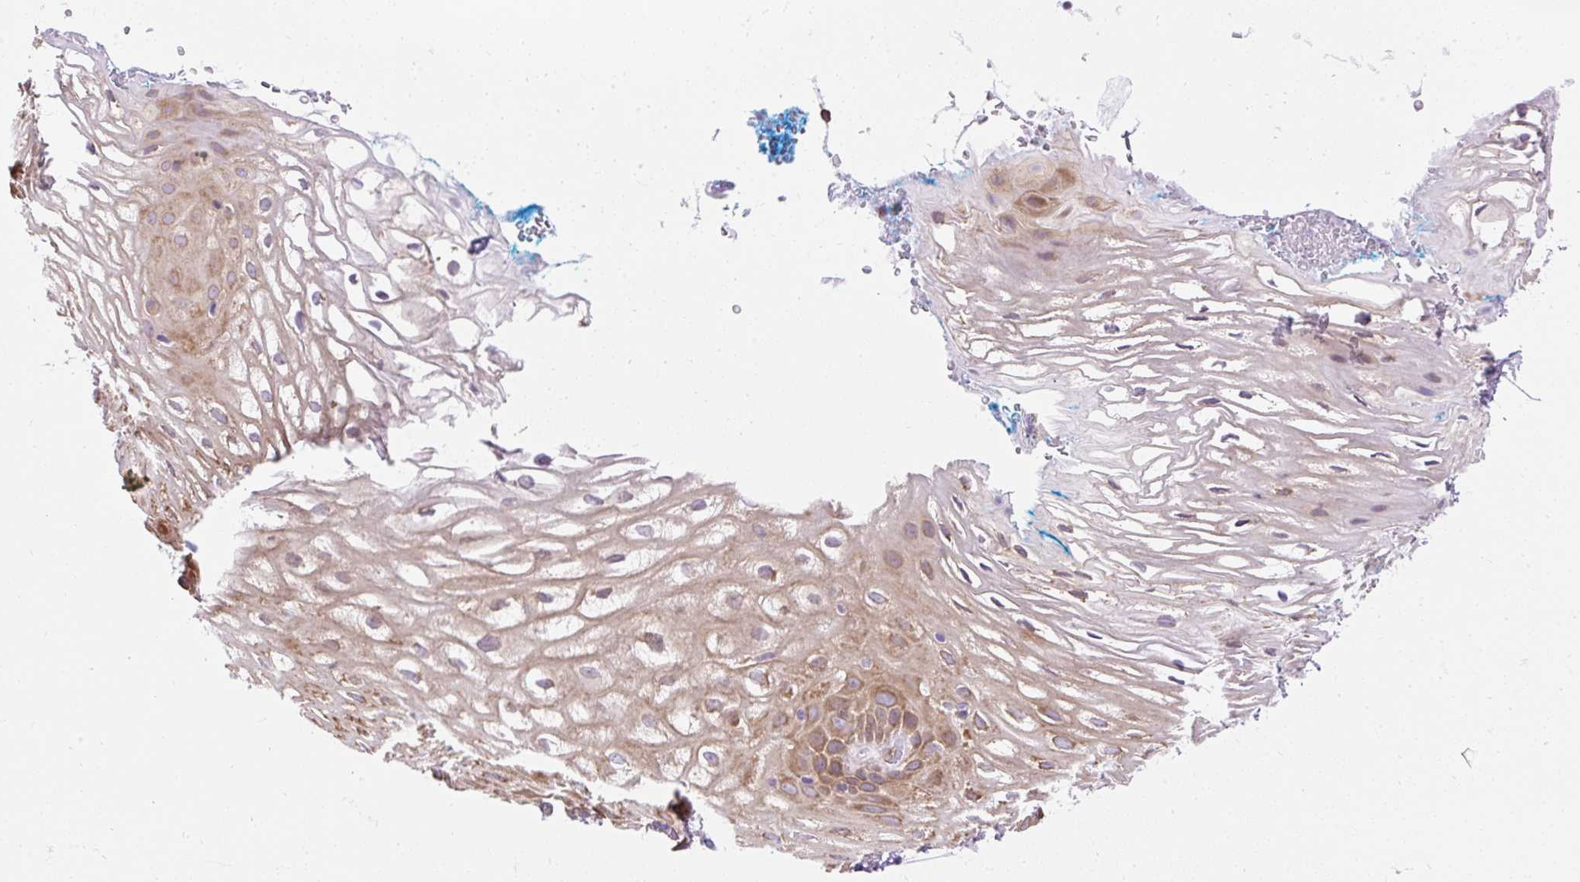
{"staining": {"intensity": "moderate", "quantity": ">75%", "location": "cytoplasmic/membranous"}, "tissue": "vagina", "cell_type": "Squamous epithelial cells", "image_type": "normal", "snomed": [{"axis": "morphology", "description": "Normal tissue, NOS"}, {"axis": "morphology", "description": "Adenocarcinoma, NOS"}, {"axis": "topography", "description": "Rectum"}, {"axis": "topography", "description": "Vagina"}, {"axis": "topography", "description": "Peripheral nerve tissue"}], "caption": "A micrograph of vagina stained for a protein demonstrates moderate cytoplasmic/membranous brown staining in squamous epithelial cells.", "gene": "GPR45", "patient": {"sex": "female", "age": 71}}